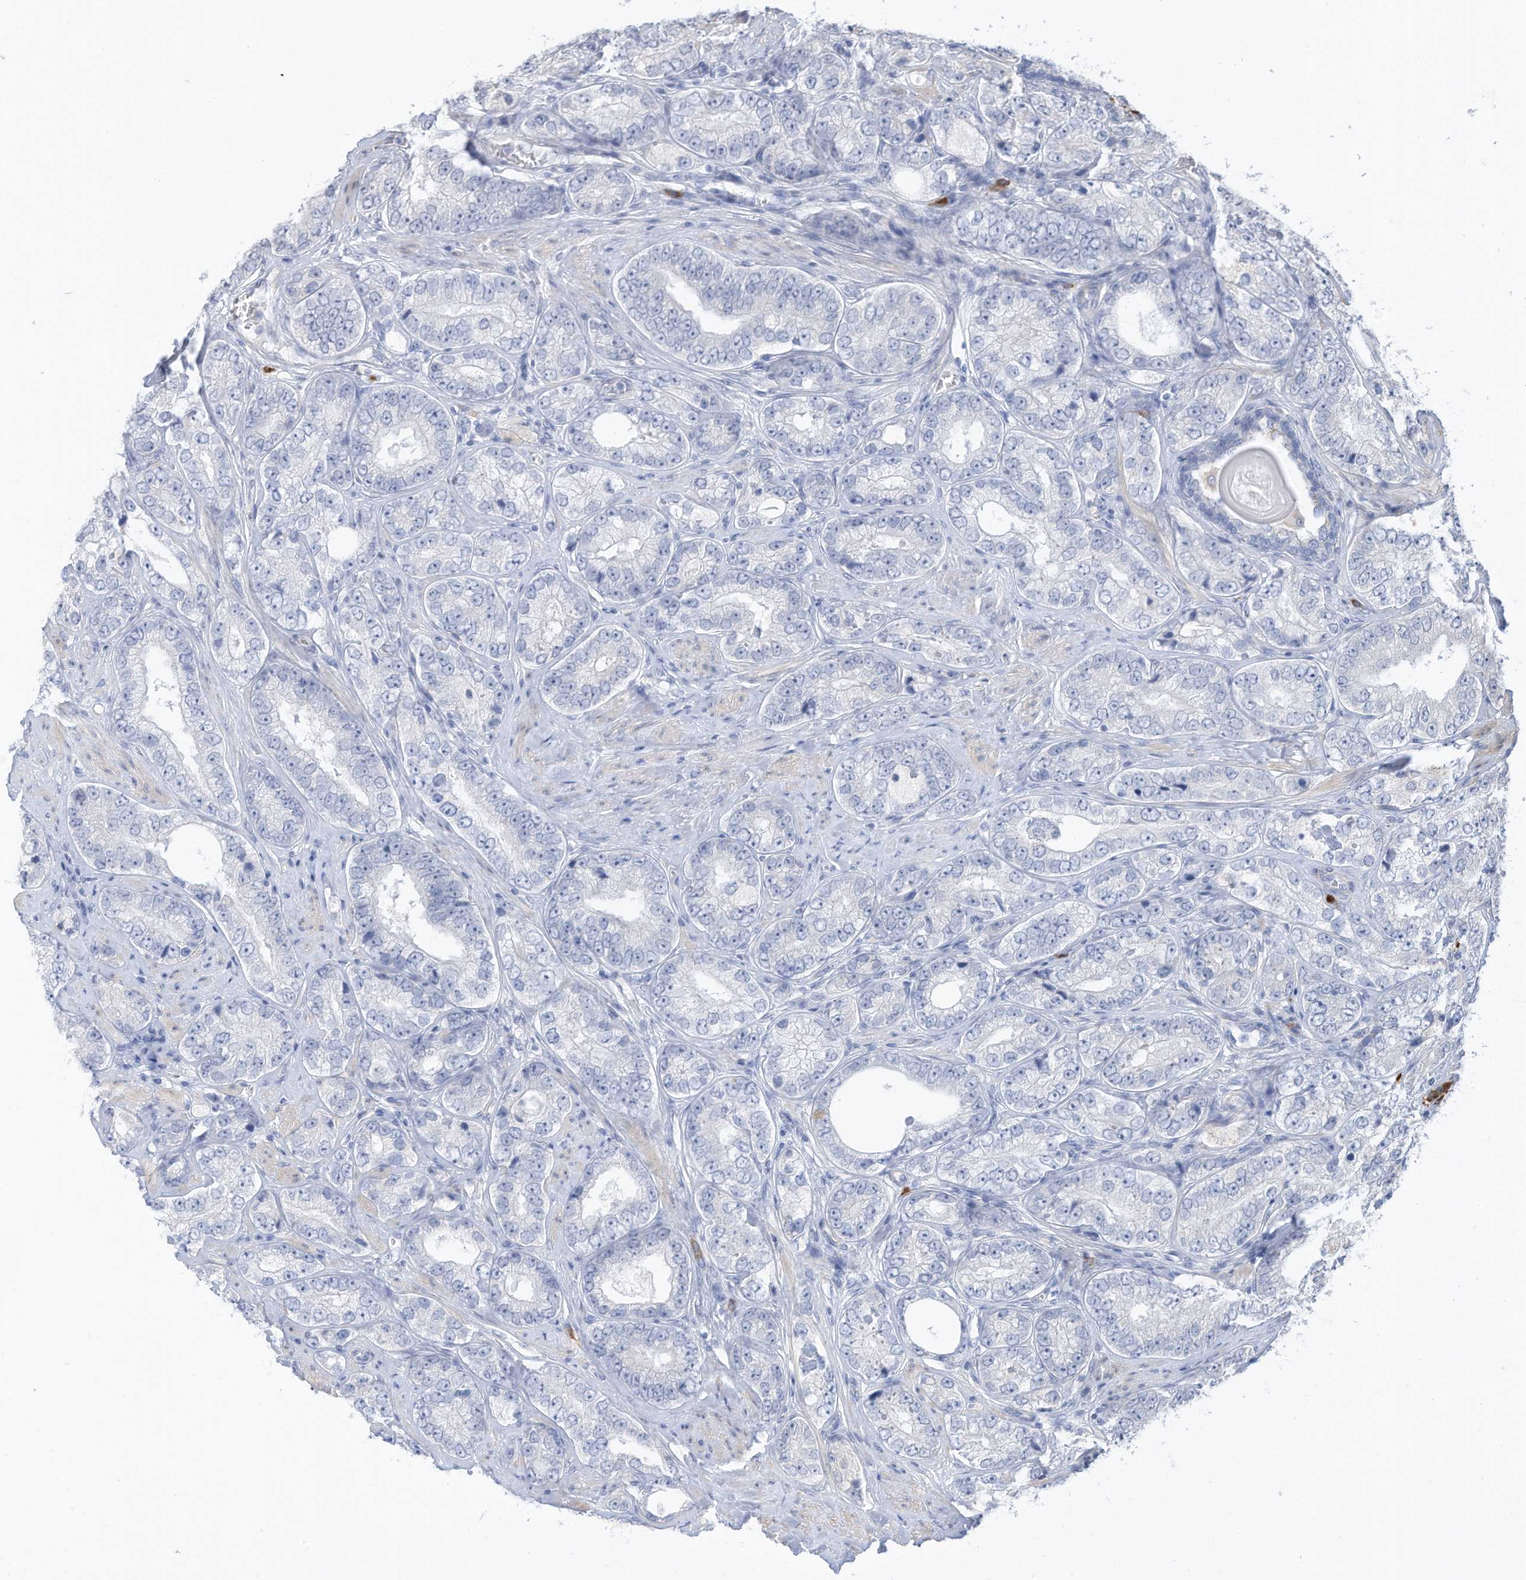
{"staining": {"intensity": "negative", "quantity": "none", "location": "none"}, "tissue": "prostate cancer", "cell_type": "Tumor cells", "image_type": "cancer", "snomed": [{"axis": "morphology", "description": "Adenocarcinoma, High grade"}, {"axis": "topography", "description": "Prostate"}], "caption": "There is no significant positivity in tumor cells of prostate high-grade adenocarcinoma. (DAB immunohistochemistry (IHC) visualized using brightfield microscopy, high magnification).", "gene": "ZNF292", "patient": {"sex": "male", "age": 56}}